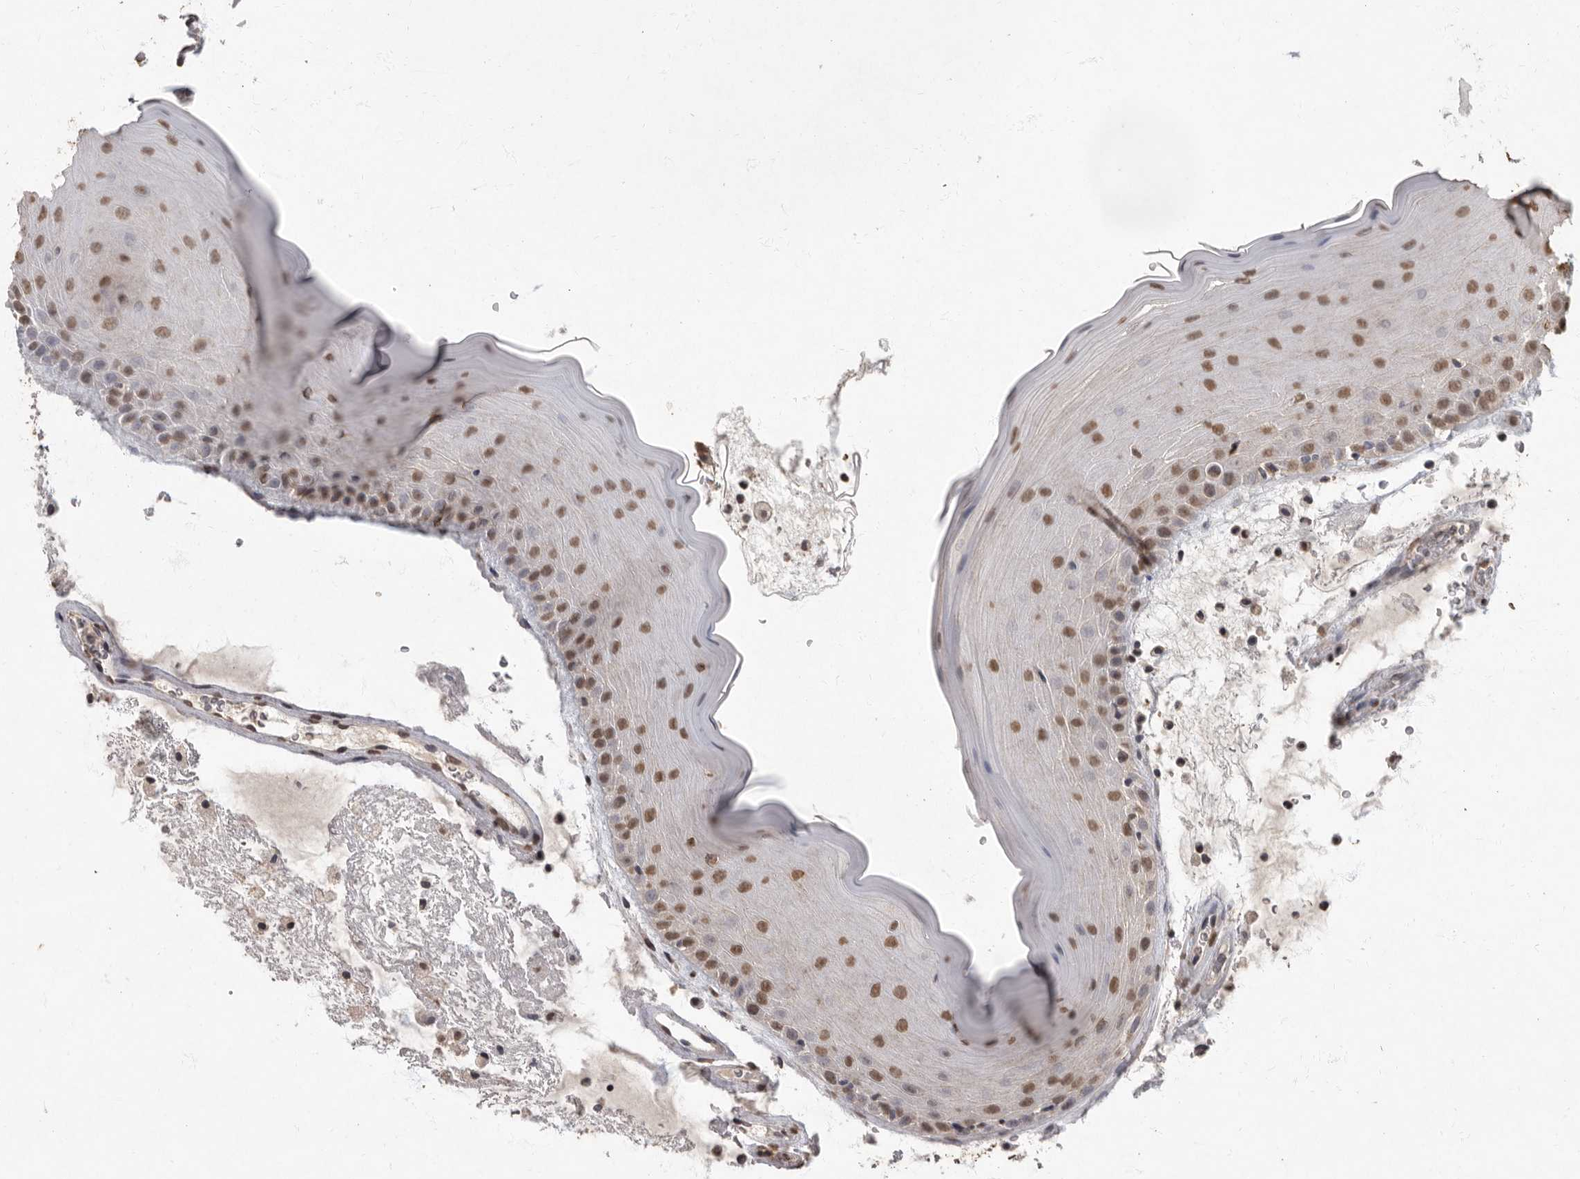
{"staining": {"intensity": "moderate", "quantity": ">75%", "location": "nuclear"}, "tissue": "oral mucosa", "cell_type": "Squamous epithelial cells", "image_type": "normal", "snomed": [{"axis": "morphology", "description": "Normal tissue, NOS"}, {"axis": "topography", "description": "Oral tissue"}], "caption": "Protein expression analysis of unremarkable human oral mucosa reveals moderate nuclear staining in about >75% of squamous epithelial cells. The staining is performed using DAB (3,3'-diaminobenzidine) brown chromogen to label protein expression. The nuclei are counter-stained blue using hematoxylin.", "gene": "NBL1", "patient": {"sex": "male", "age": 13}}